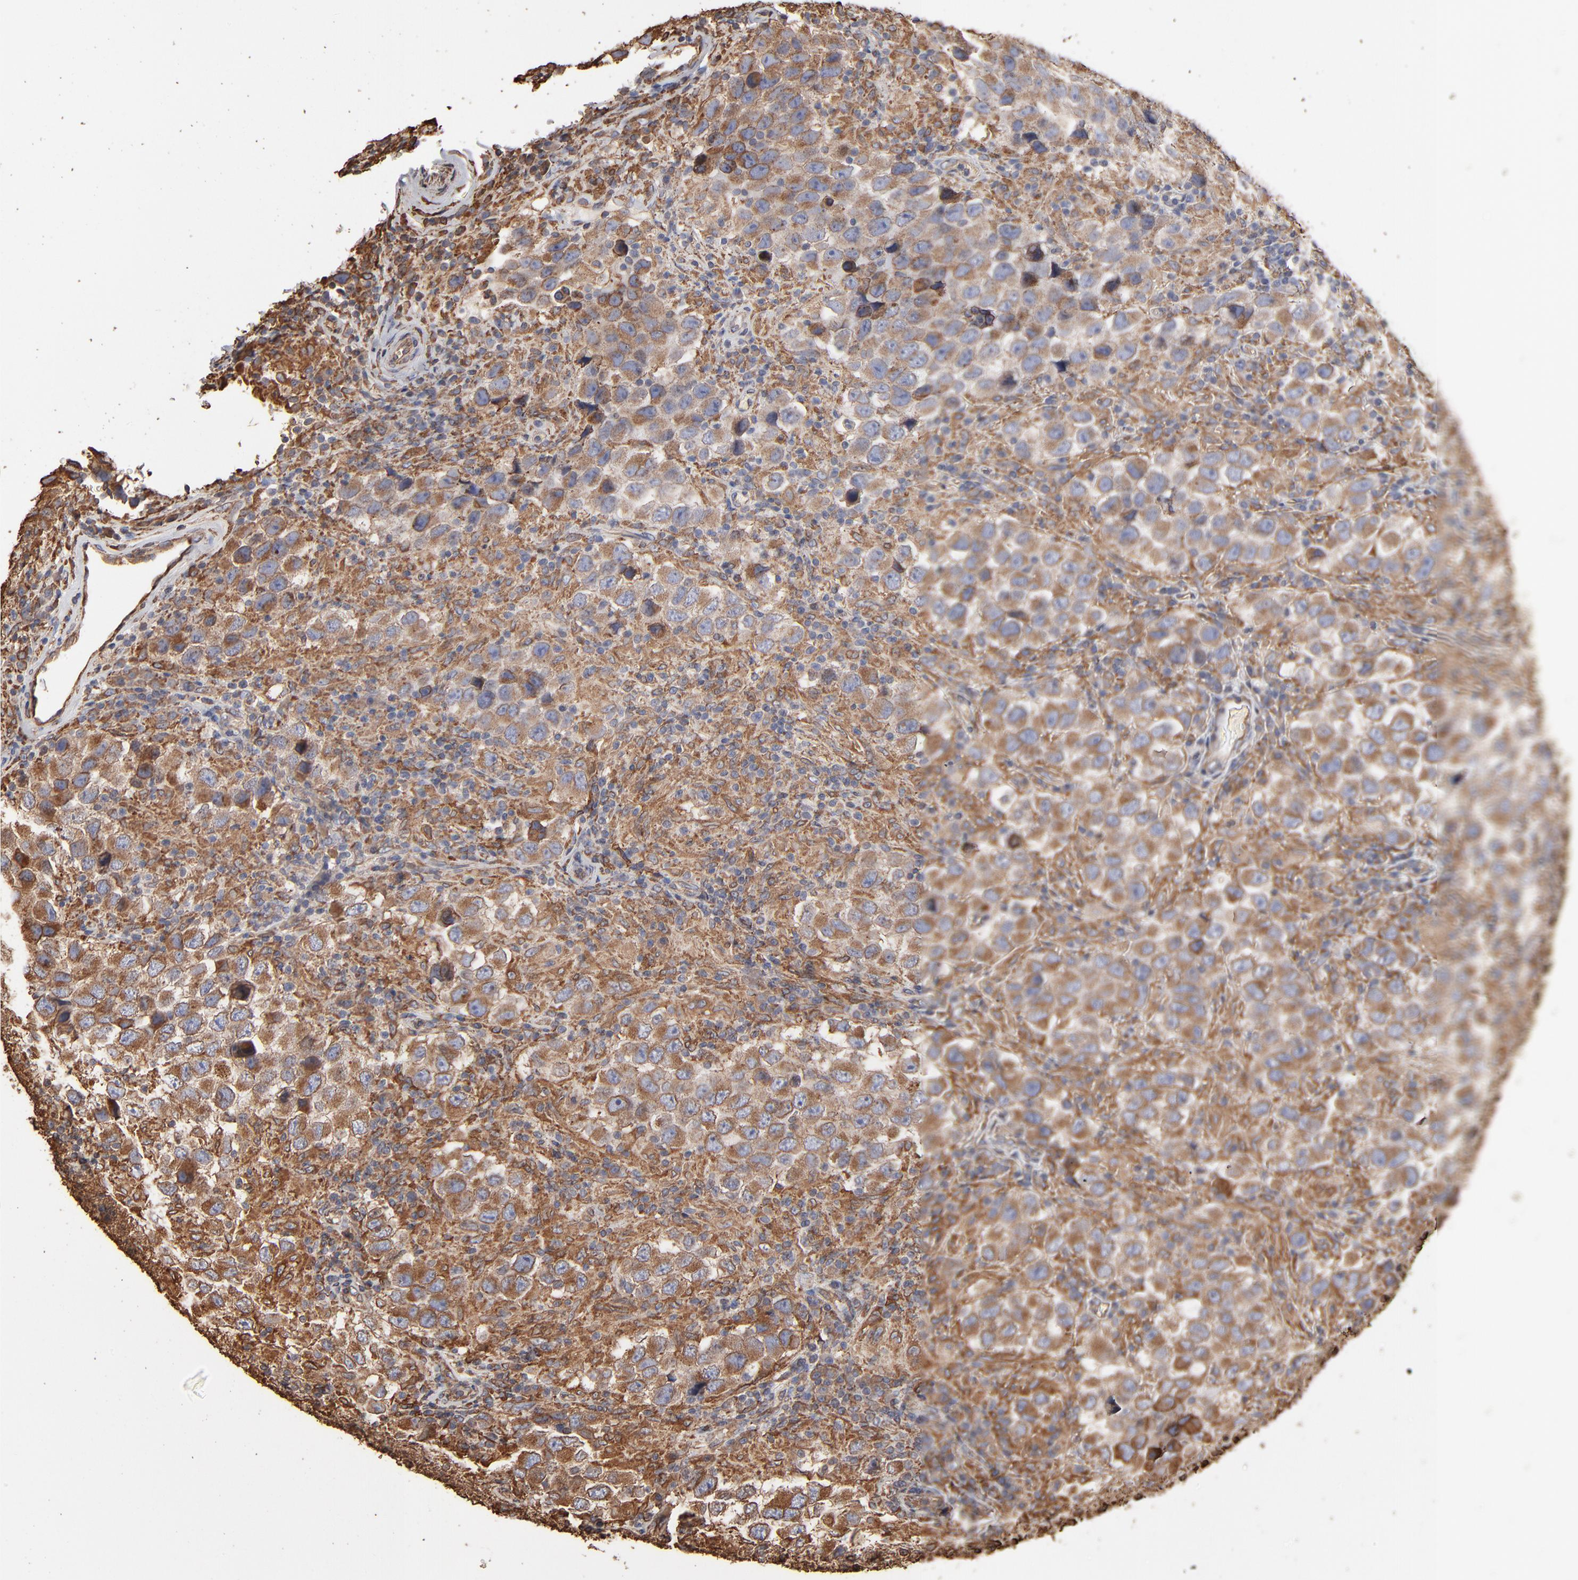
{"staining": {"intensity": "moderate", "quantity": ">75%", "location": "cytoplasmic/membranous"}, "tissue": "testis cancer", "cell_type": "Tumor cells", "image_type": "cancer", "snomed": [{"axis": "morphology", "description": "Carcinoma, Embryonal, NOS"}, {"axis": "topography", "description": "Testis"}], "caption": "This is an image of immunohistochemistry (IHC) staining of testis cancer, which shows moderate staining in the cytoplasmic/membranous of tumor cells.", "gene": "PDIA3", "patient": {"sex": "male", "age": 21}}